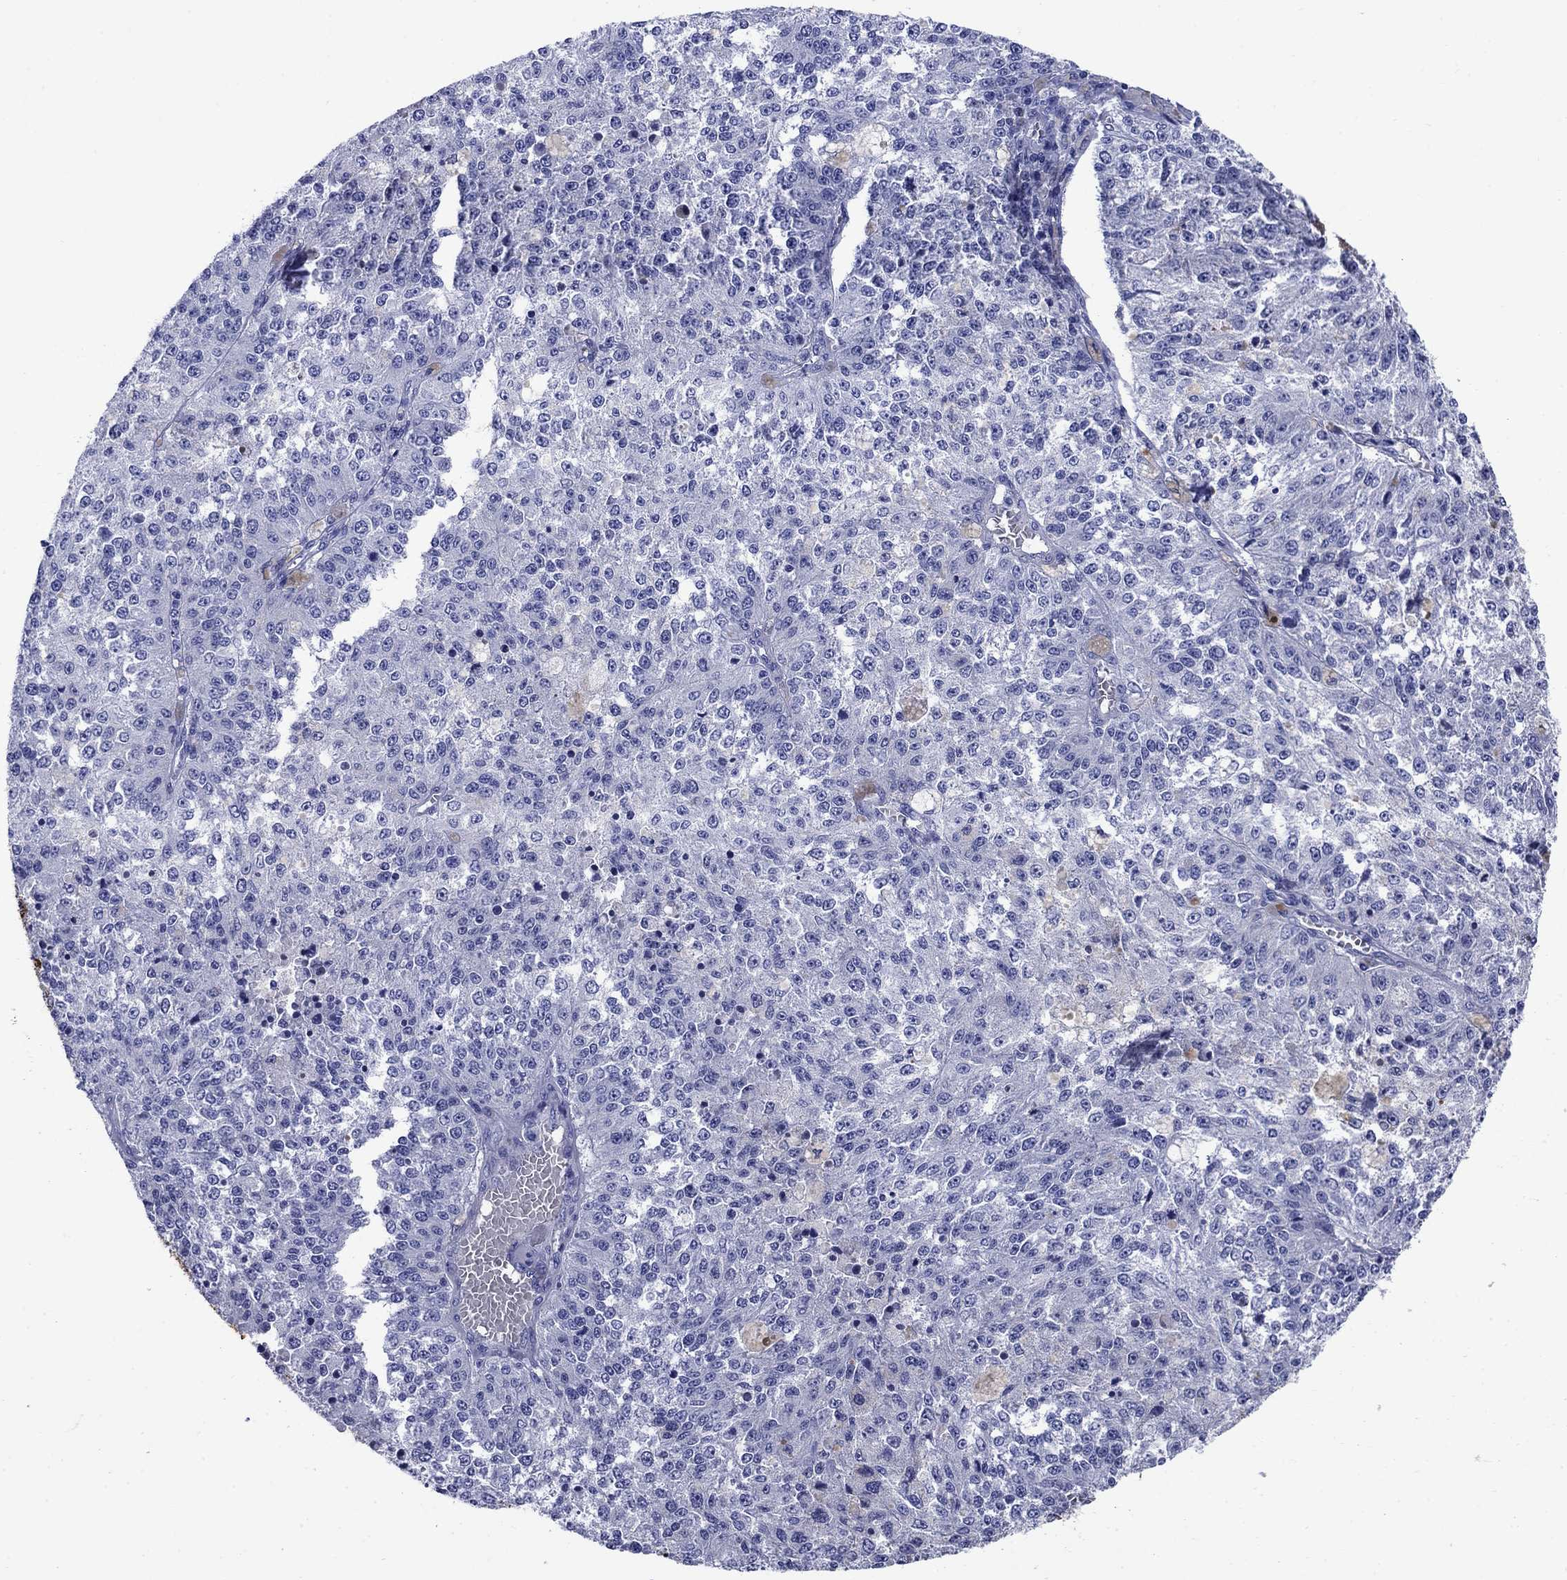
{"staining": {"intensity": "negative", "quantity": "none", "location": "none"}, "tissue": "melanoma", "cell_type": "Tumor cells", "image_type": "cancer", "snomed": [{"axis": "morphology", "description": "Malignant melanoma, Metastatic site"}, {"axis": "topography", "description": "Lymph node"}], "caption": "This histopathology image is of melanoma stained with immunohistochemistry to label a protein in brown with the nuclei are counter-stained blue. There is no expression in tumor cells.", "gene": "SLC1A2", "patient": {"sex": "female", "age": 64}}